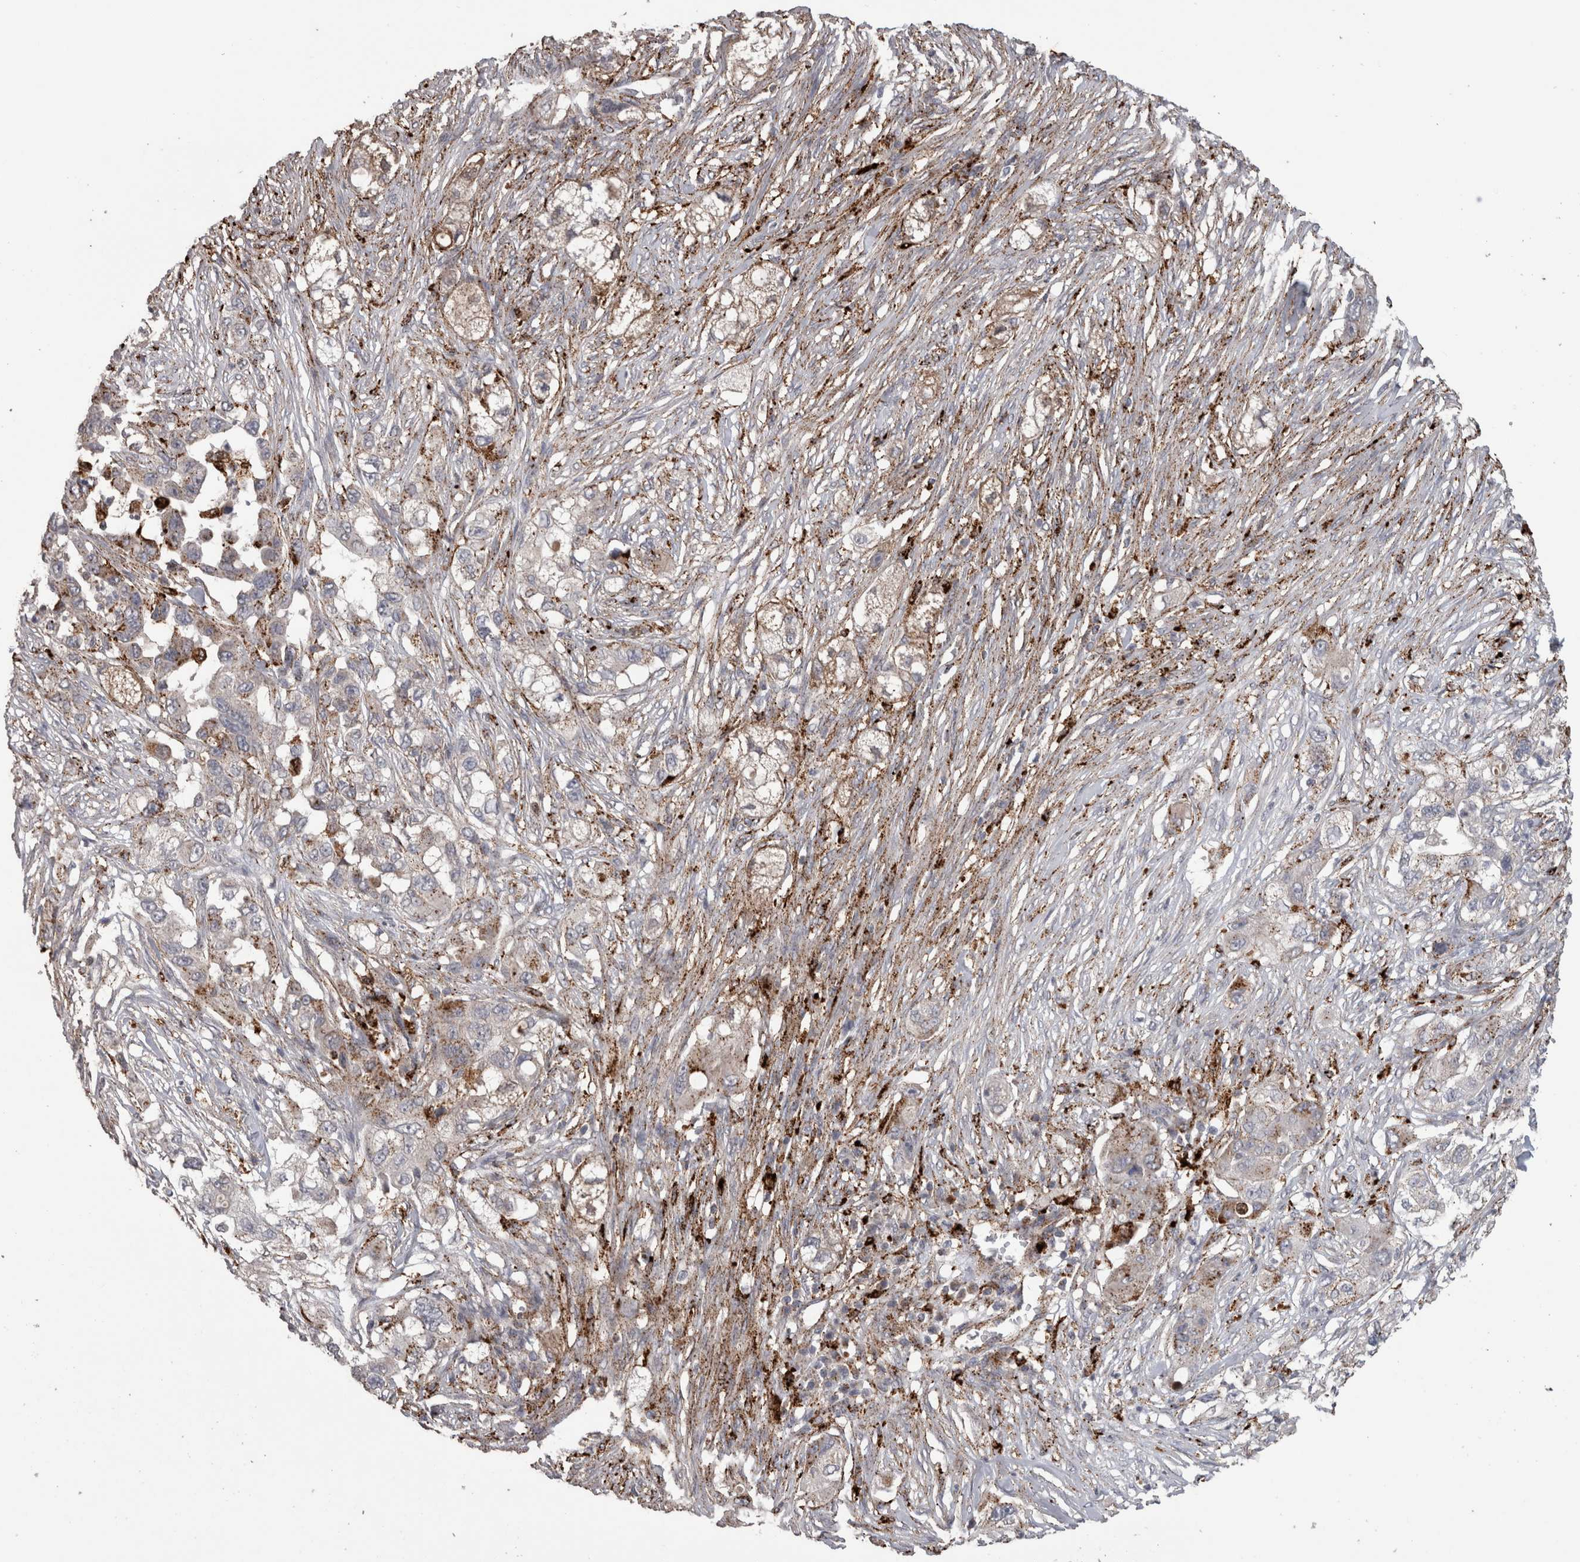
{"staining": {"intensity": "weak", "quantity": "25%-75%", "location": "cytoplasmic/membranous"}, "tissue": "pancreatic cancer", "cell_type": "Tumor cells", "image_type": "cancer", "snomed": [{"axis": "morphology", "description": "Adenocarcinoma, NOS"}, {"axis": "topography", "description": "Pancreas"}], "caption": "Weak cytoplasmic/membranous staining is seen in about 25%-75% of tumor cells in pancreatic cancer (adenocarcinoma).", "gene": "CTSZ", "patient": {"sex": "female", "age": 78}}